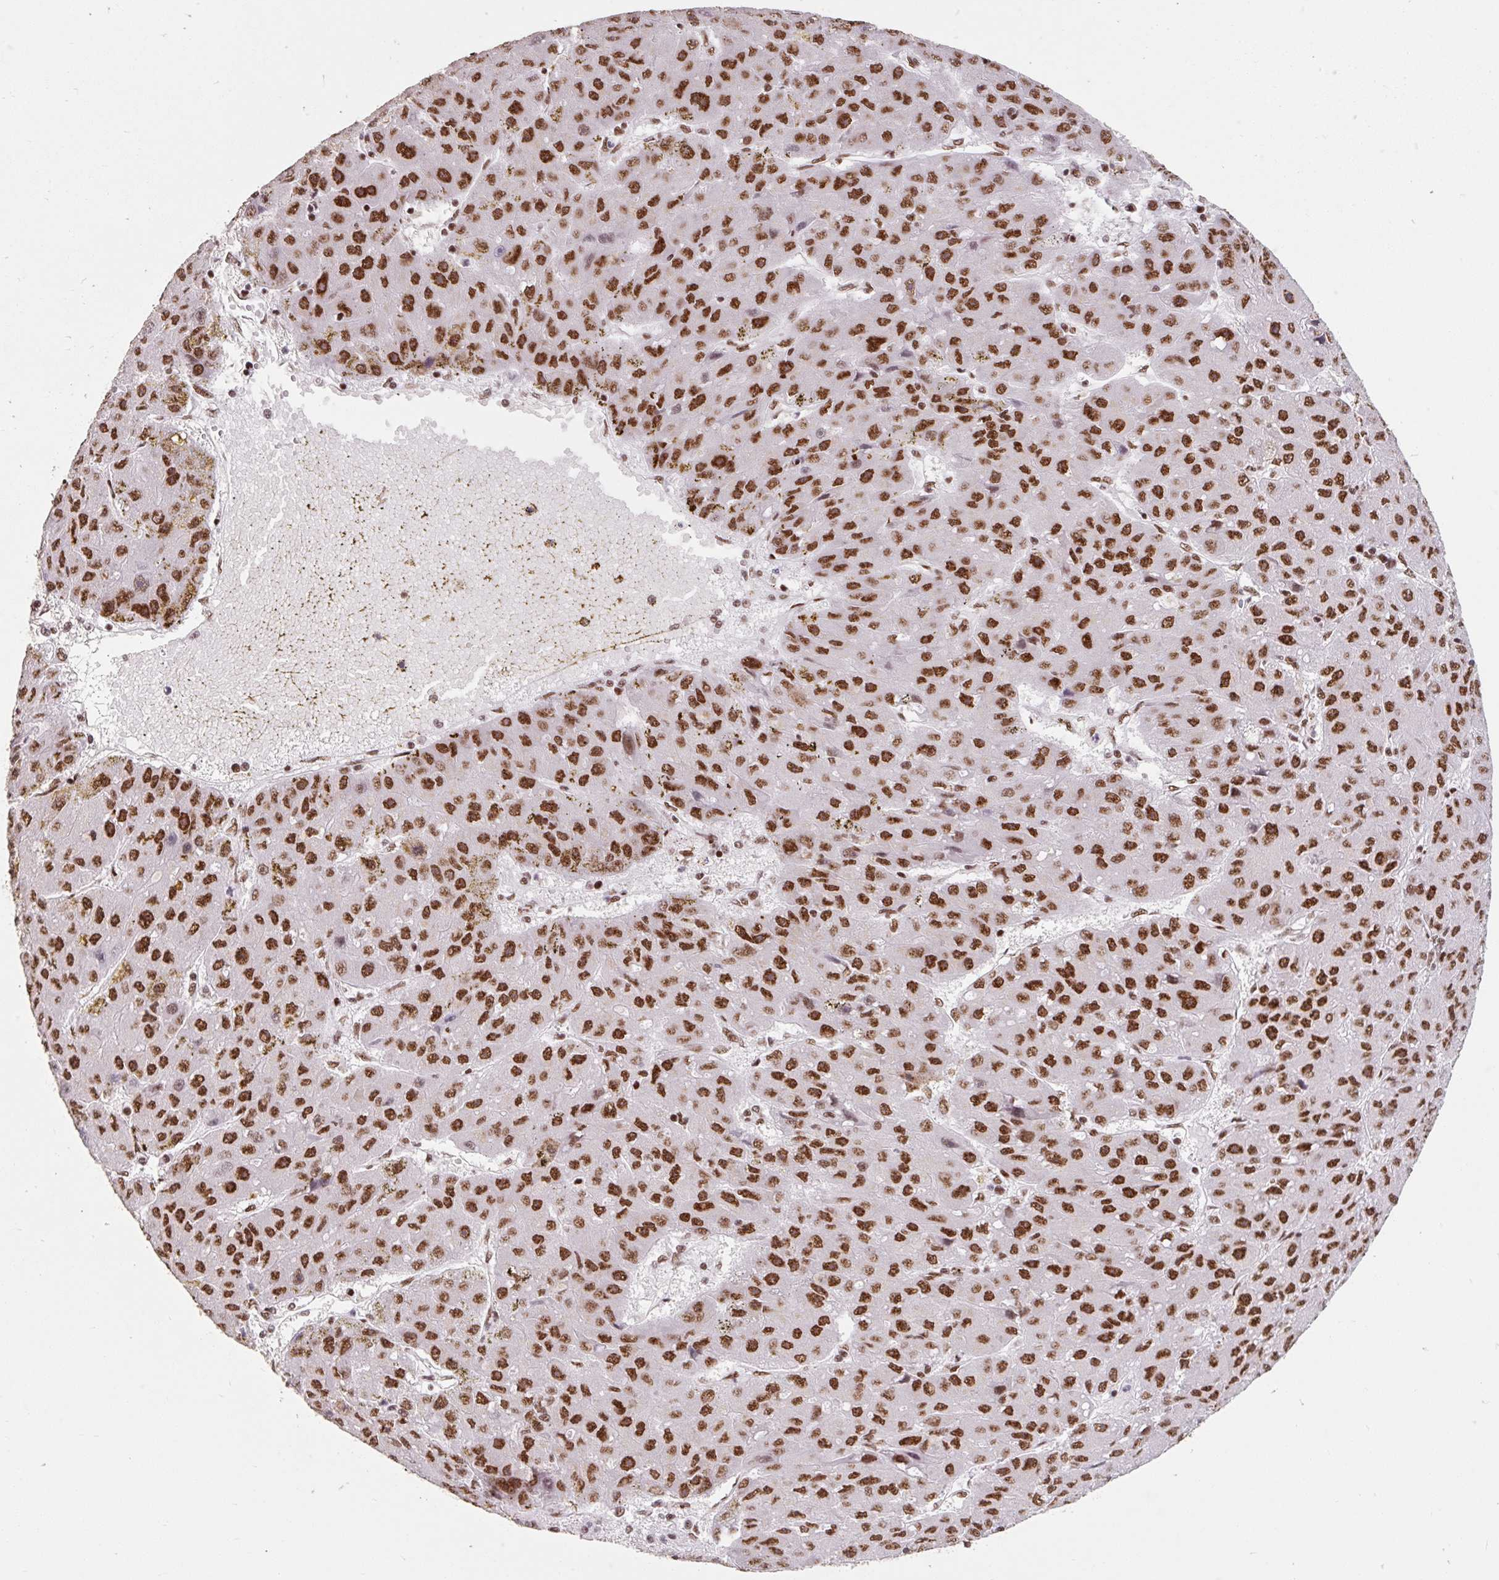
{"staining": {"intensity": "strong", "quantity": ">75%", "location": "nuclear"}, "tissue": "liver cancer", "cell_type": "Tumor cells", "image_type": "cancer", "snomed": [{"axis": "morphology", "description": "Carcinoma, Hepatocellular, NOS"}, {"axis": "topography", "description": "Liver"}], "caption": "An image of liver cancer (hepatocellular carcinoma) stained for a protein displays strong nuclear brown staining in tumor cells.", "gene": "SRSF10", "patient": {"sex": "male", "age": 67}}